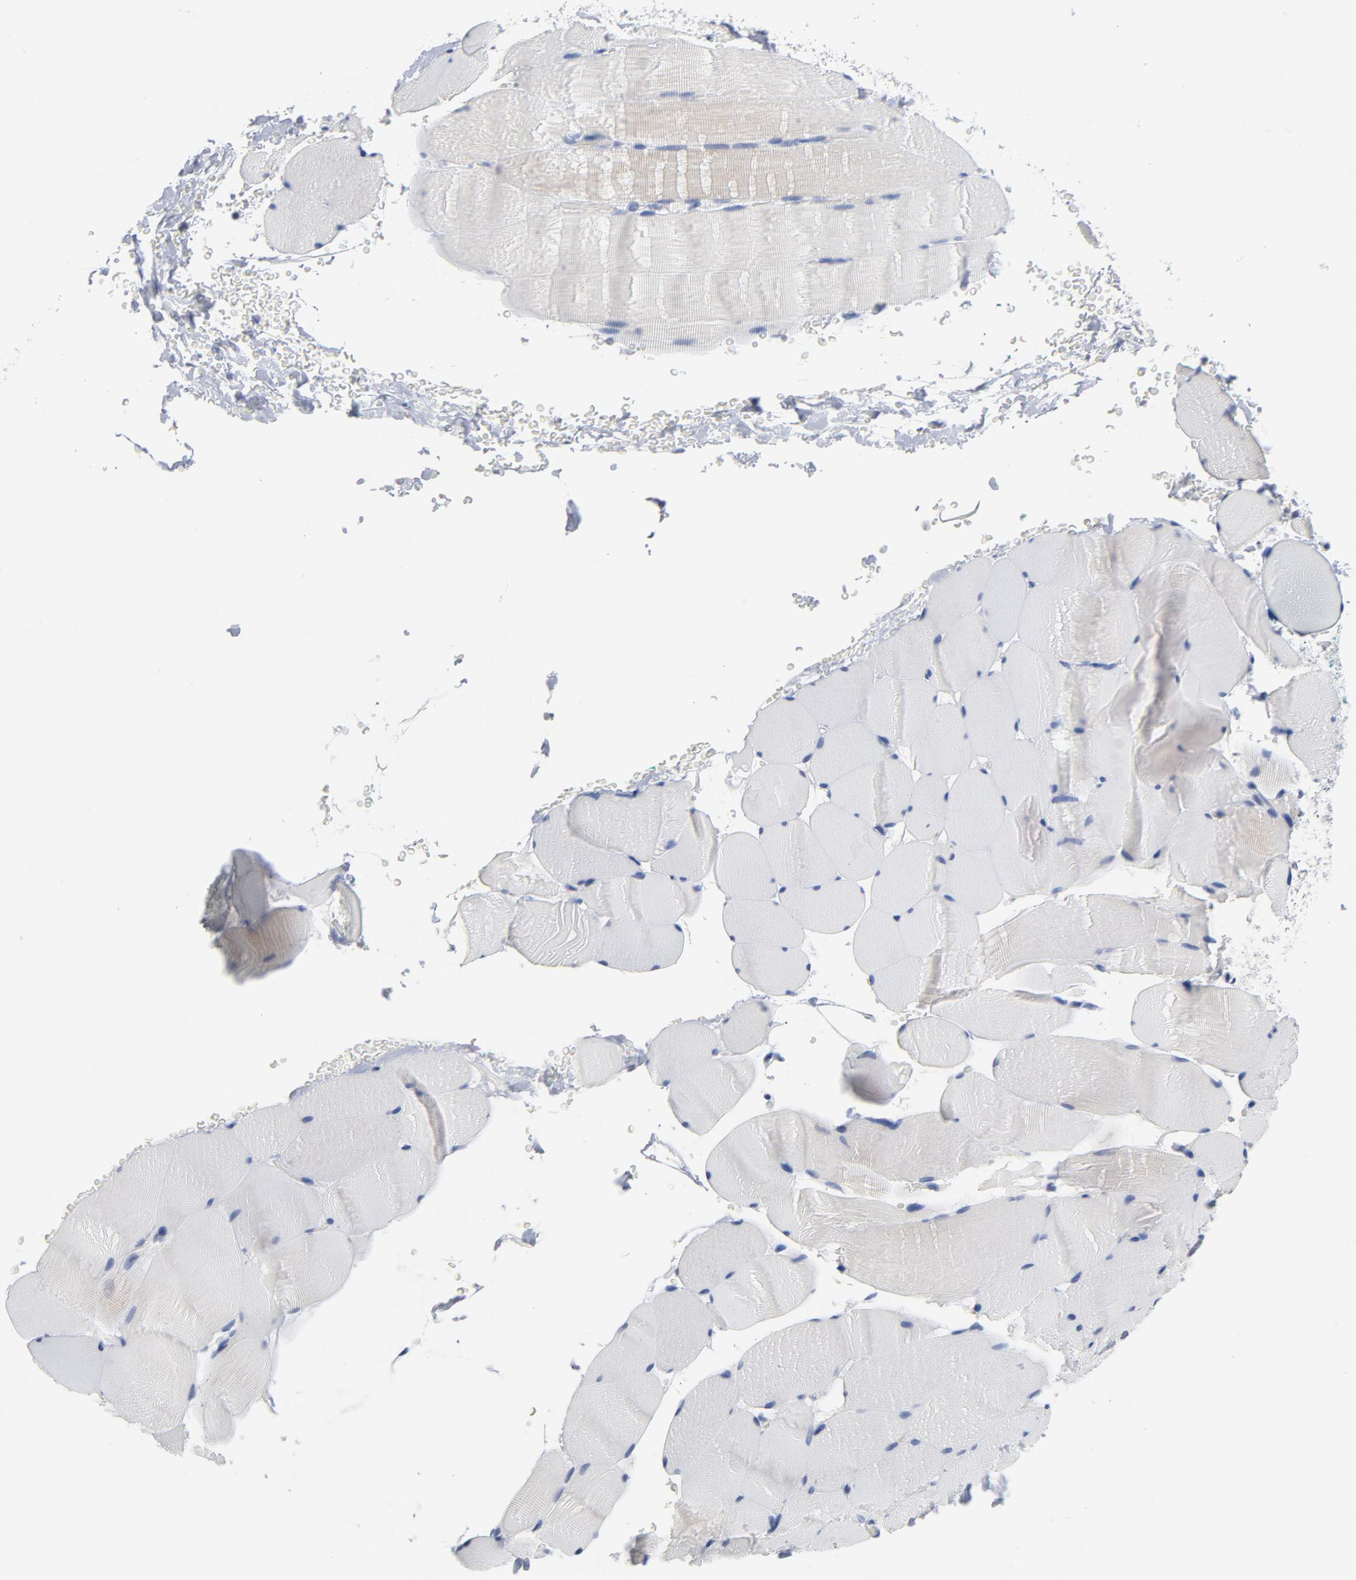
{"staining": {"intensity": "negative", "quantity": "none", "location": "none"}, "tissue": "skeletal muscle", "cell_type": "Myocytes", "image_type": "normal", "snomed": [{"axis": "morphology", "description": "Normal tissue, NOS"}, {"axis": "topography", "description": "Skeletal muscle"}], "caption": "Immunohistochemical staining of normal skeletal muscle reveals no significant staining in myocytes. (DAB (3,3'-diaminobenzidine) immunohistochemistry with hematoxylin counter stain).", "gene": "CDC20", "patient": {"sex": "male", "age": 62}}